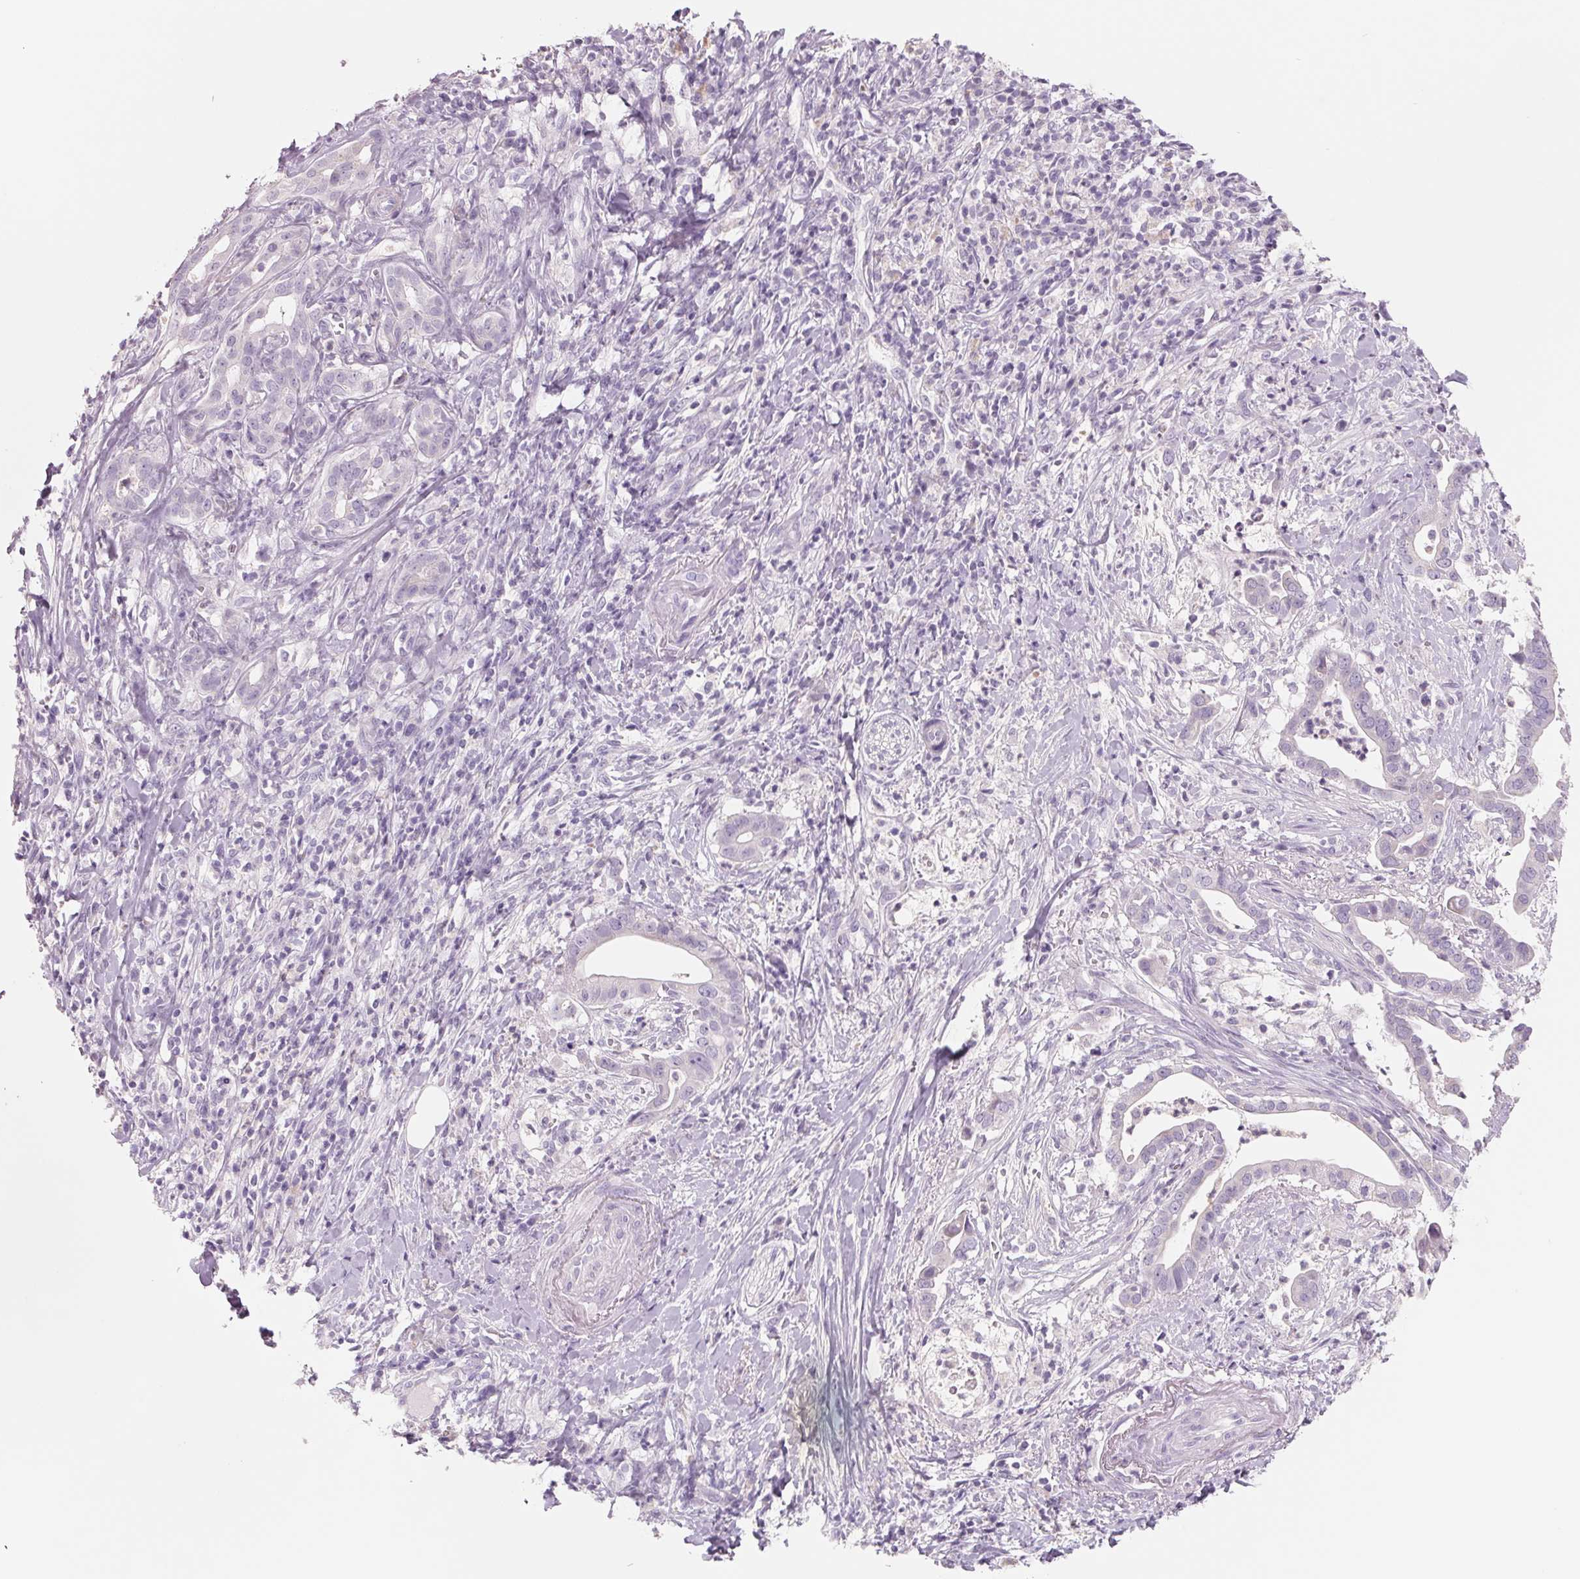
{"staining": {"intensity": "negative", "quantity": "none", "location": "none"}, "tissue": "pancreatic cancer", "cell_type": "Tumor cells", "image_type": "cancer", "snomed": [{"axis": "morphology", "description": "Adenocarcinoma, NOS"}, {"axis": "topography", "description": "Pancreas"}], "caption": "High magnification brightfield microscopy of pancreatic cancer (adenocarcinoma) stained with DAB (brown) and counterstained with hematoxylin (blue): tumor cells show no significant staining. The staining is performed using DAB (3,3'-diaminobenzidine) brown chromogen with nuclei counter-stained in using hematoxylin.", "gene": "FTCD", "patient": {"sex": "male", "age": 61}}